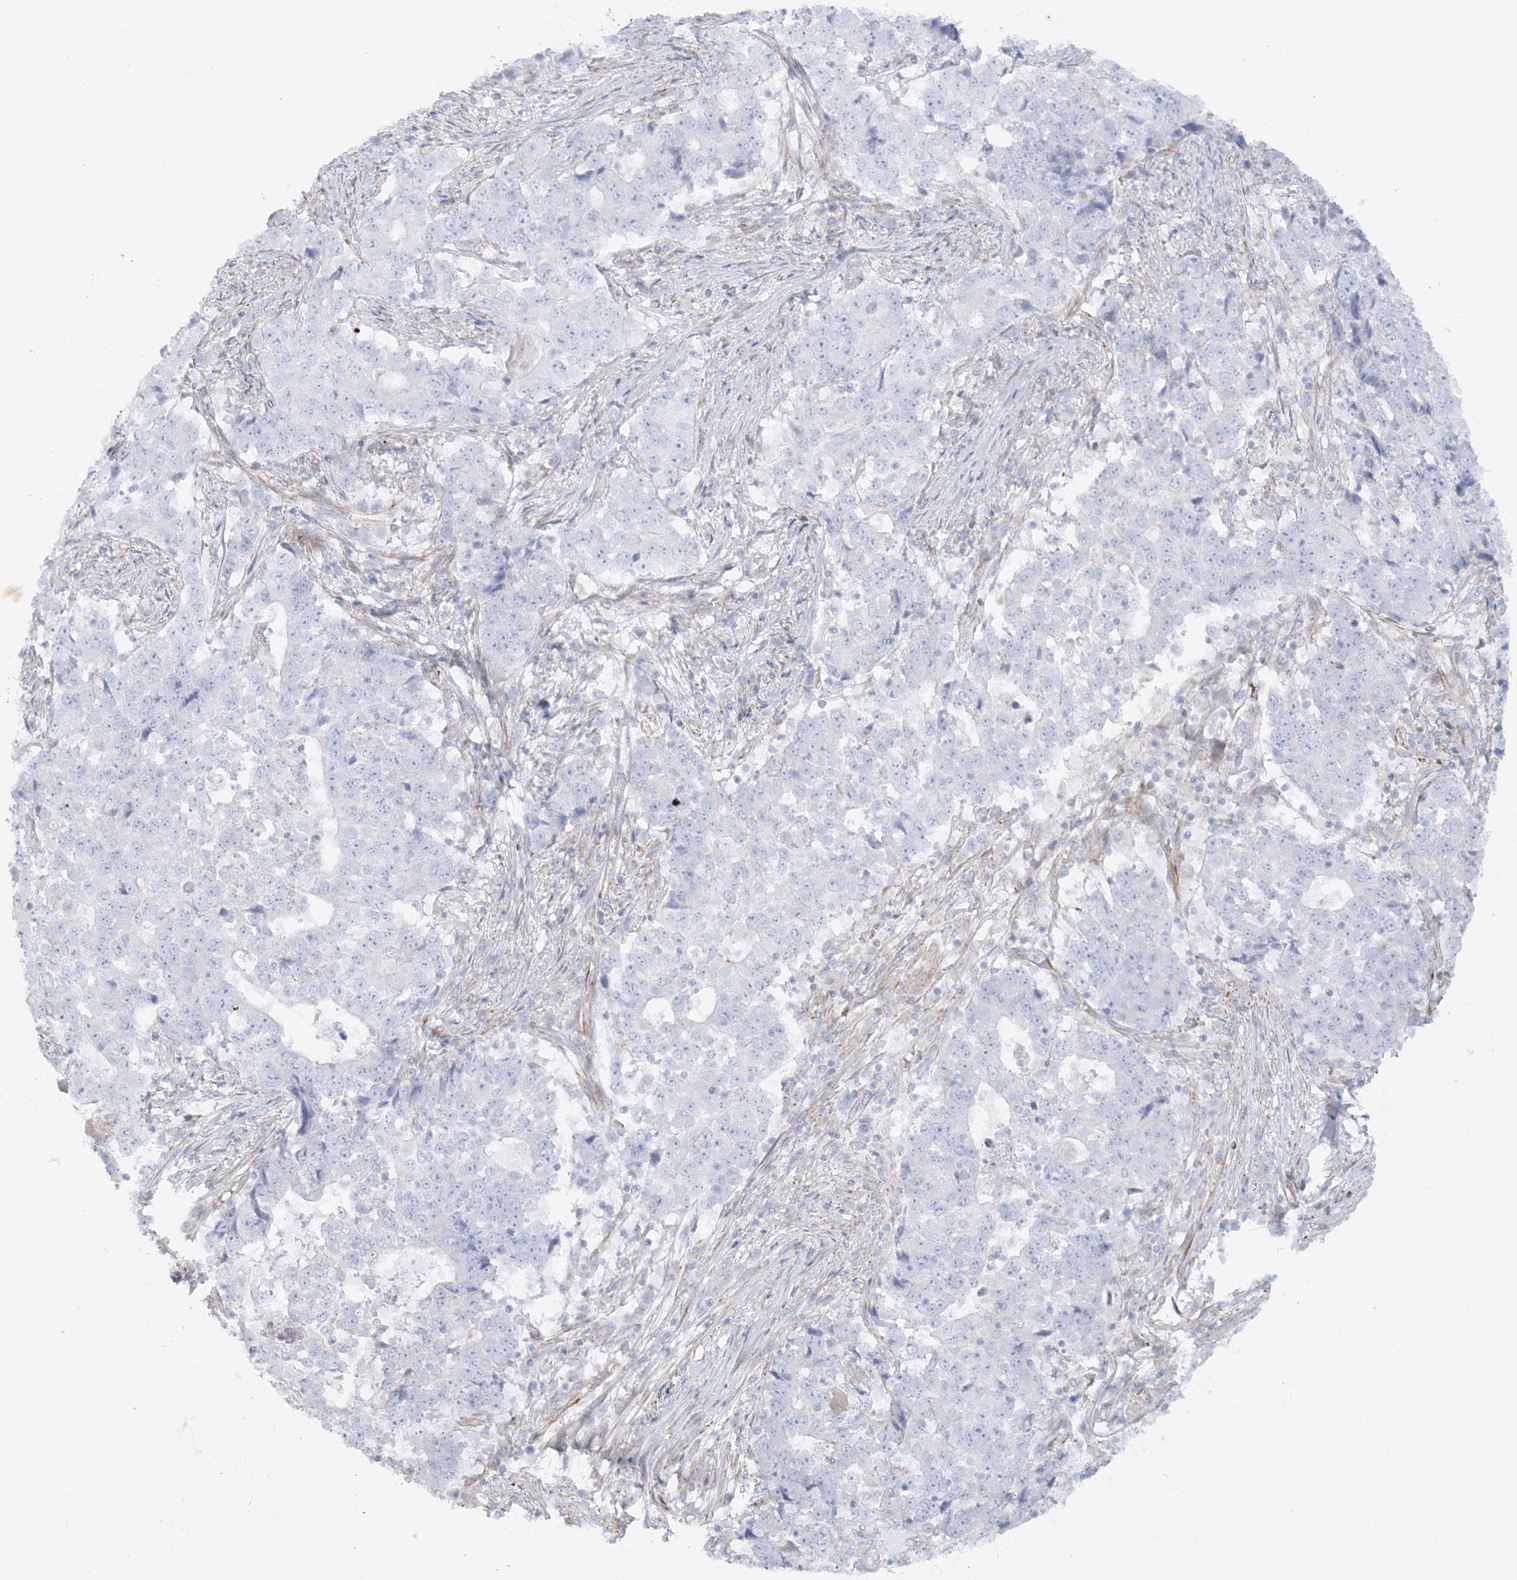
{"staining": {"intensity": "negative", "quantity": "none", "location": "none"}, "tissue": "stomach cancer", "cell_type": "Tumor cells", "image_type": "cancer", "snomed": [{"axis": "morphology", "description": "Adenocarcinoma, NOS"}, {"axis": "topography", "description": "Stomach"}], "caption": "Adenocarcinoma (stomach) was stained to show a protein in brown. There is no significant expression in tumor cells.", "gene": "SCLT1", "patient": {"sex": "male", "age": 59}}